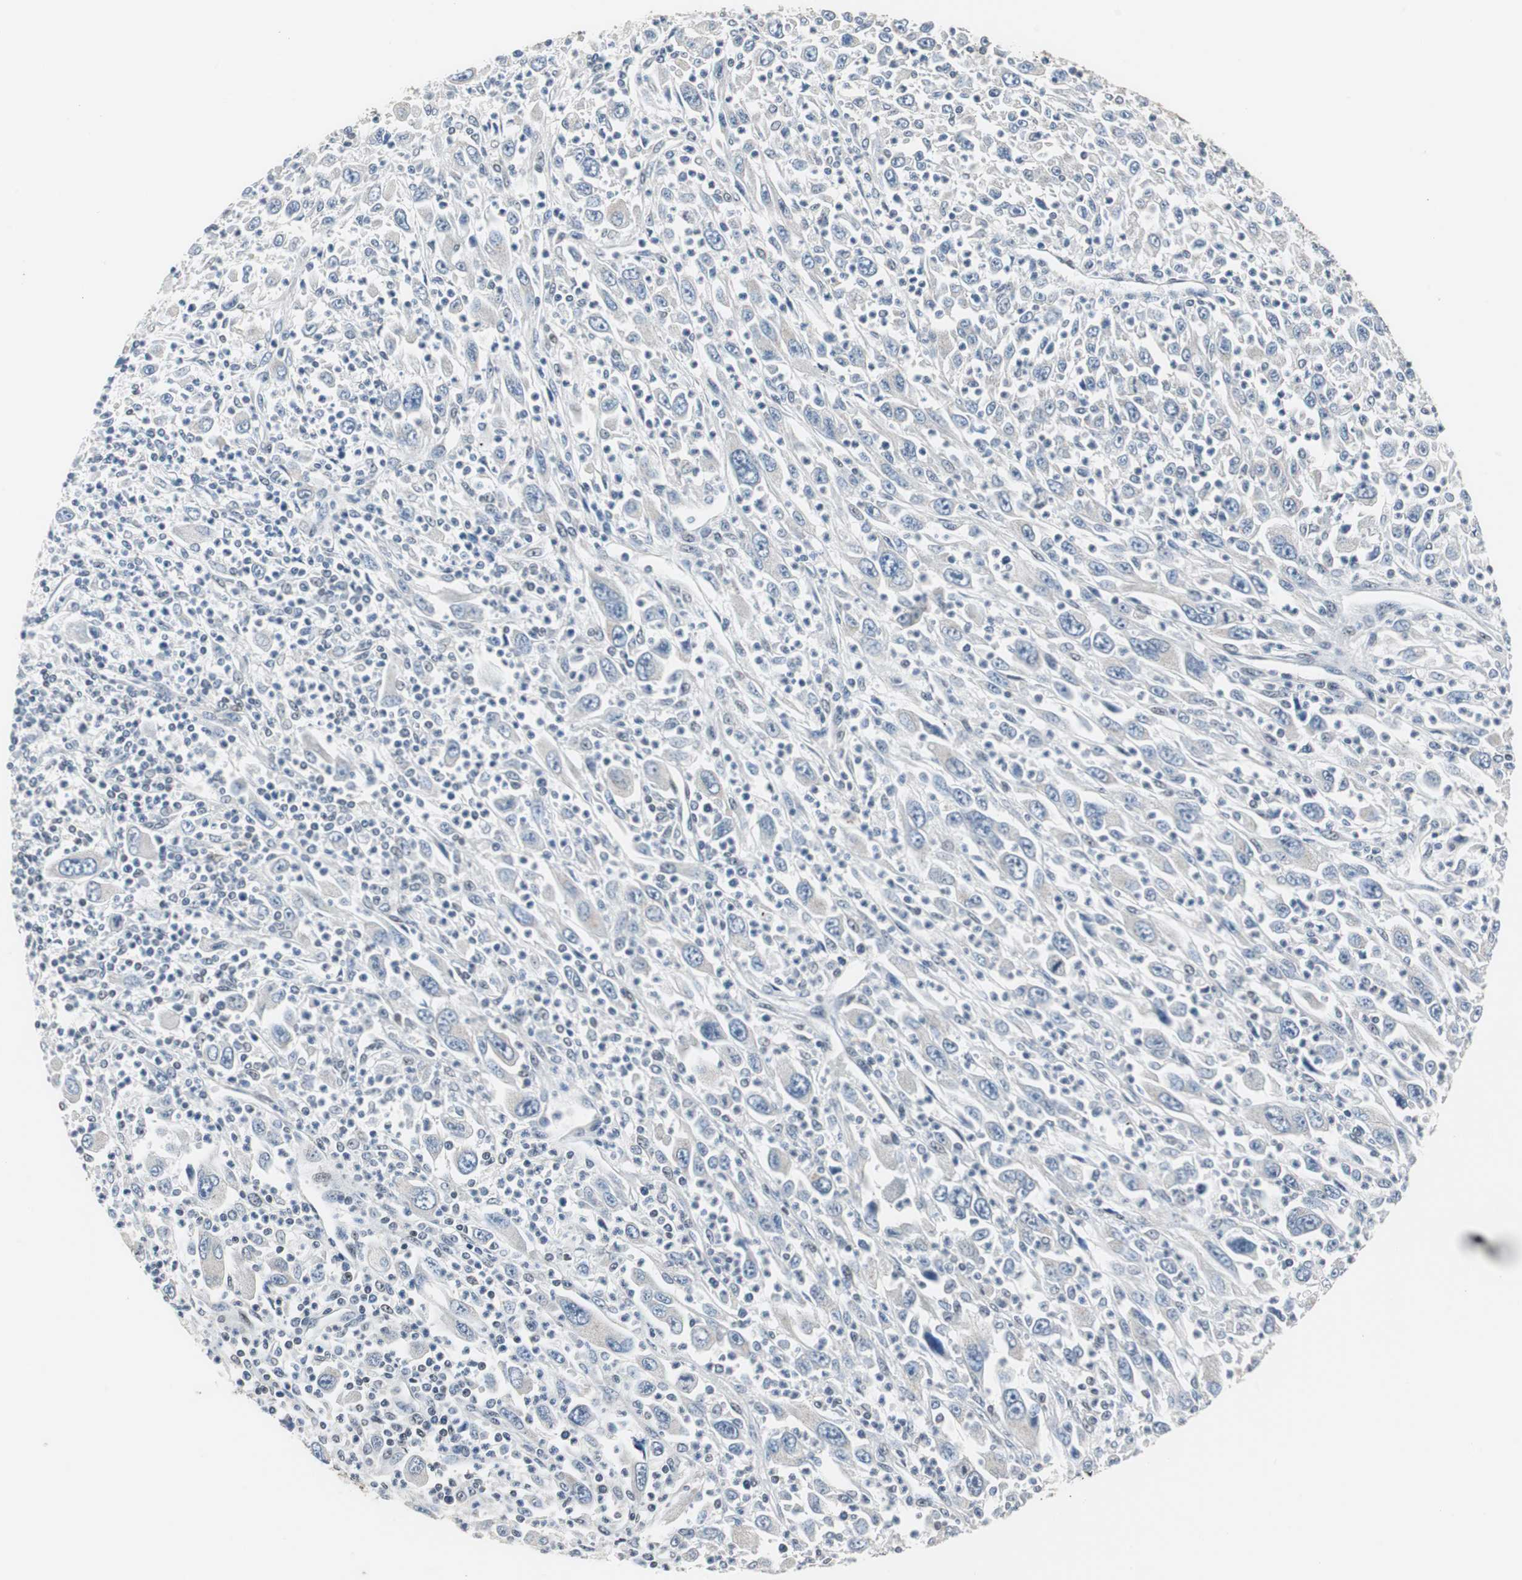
{"staining": {"intensity": "negative", "quantity": "none", "location": "none"}, "tissue": "melanoma", "cell_type": "Tumor cells", "image_type": "cancer", "snomed": [{"axis": "morphology", "description": "Malignant melanoma, Metastatic site"}, {"axis": "topography", "description": "Skin"}], "caption": "Melanoma was stained to show a protein in brown. There is no significant staining in tumor cells.", "gene": "ZHX2", "patient": {"sex": "female", "age": 56}}